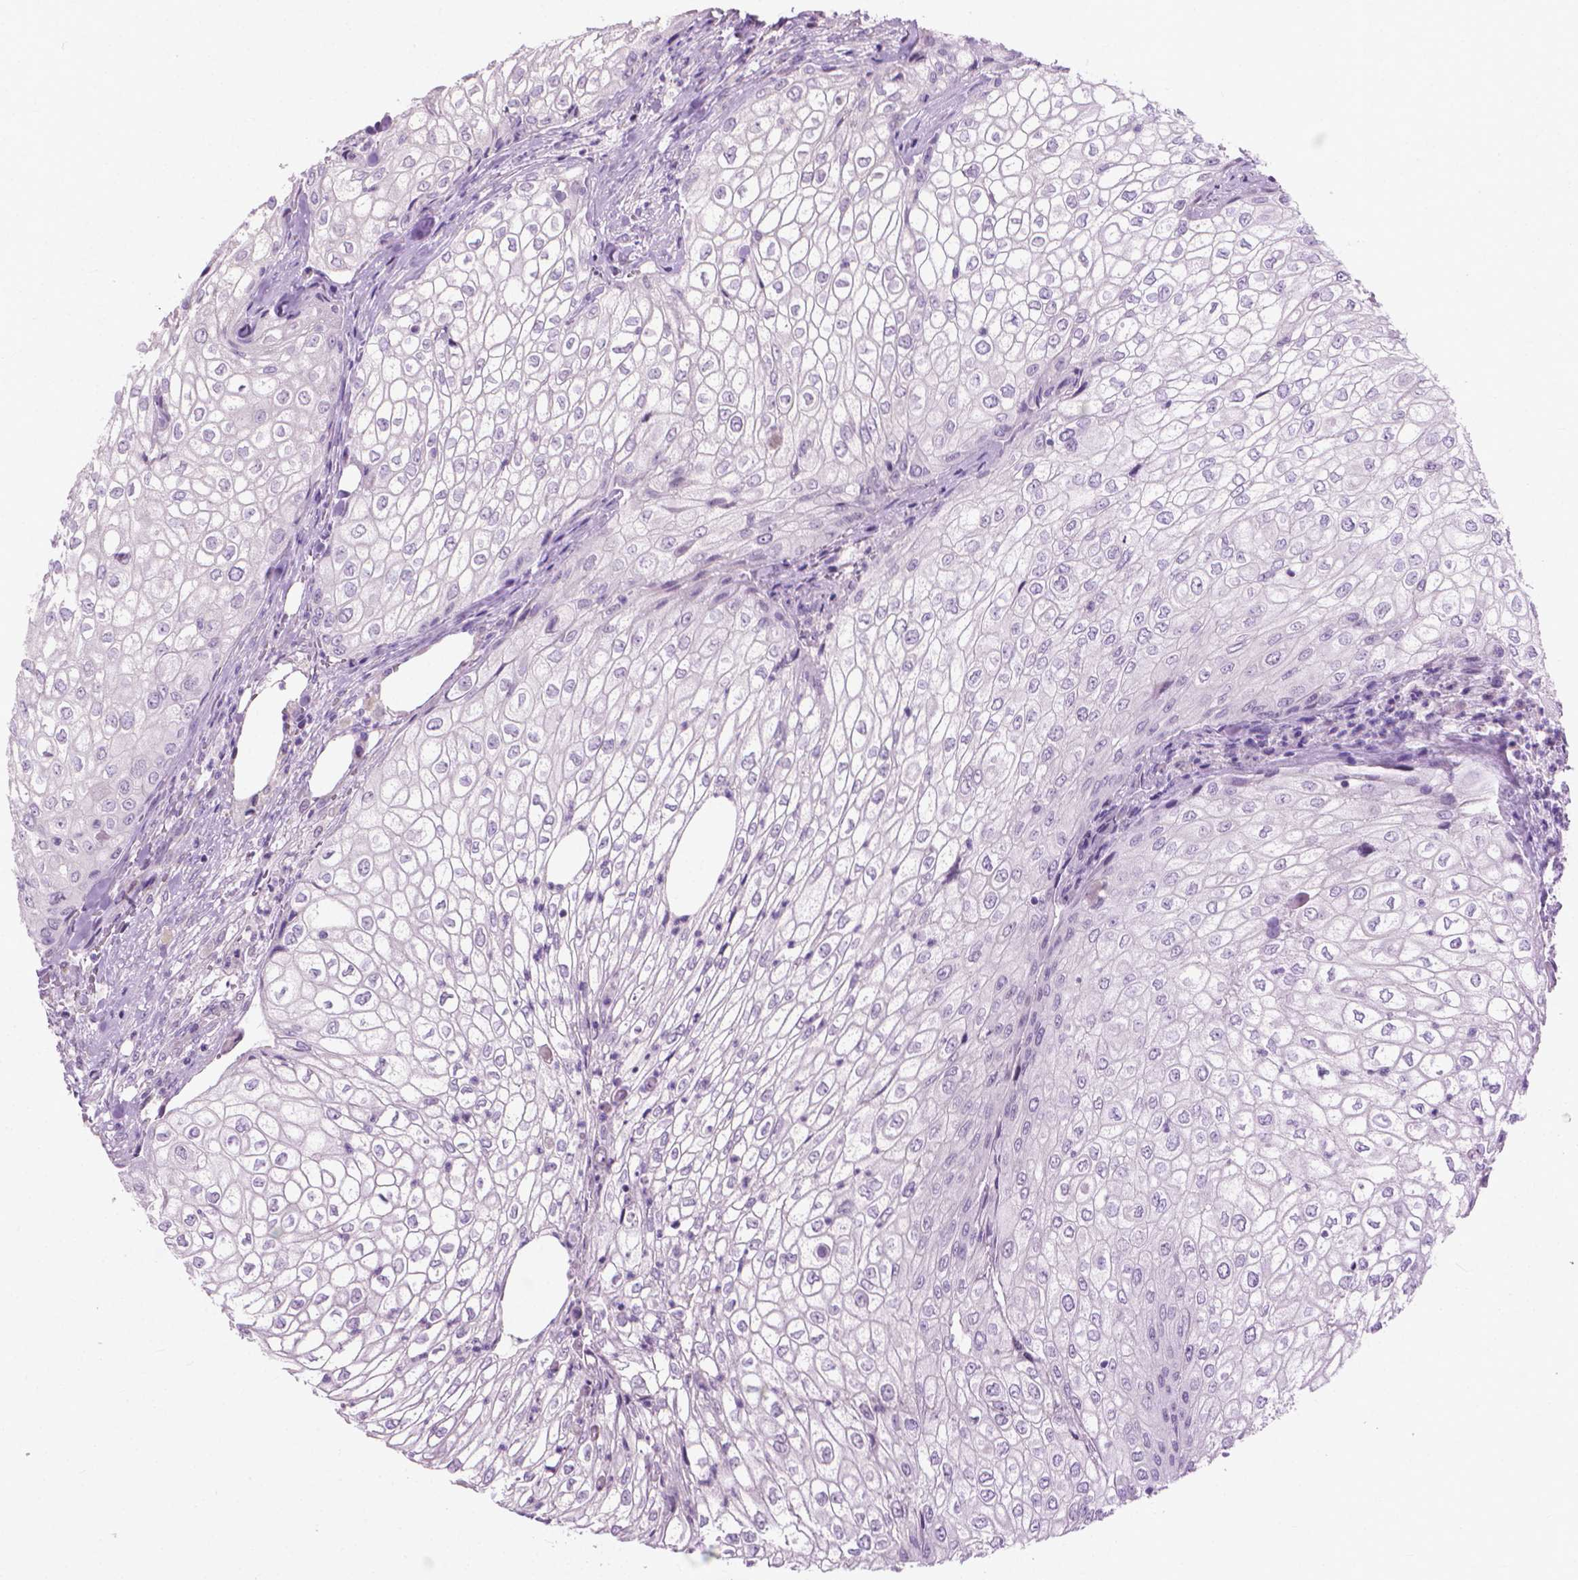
{"staining": {"intensity": "negative", "quantity": "none", "location": "none"}, "tissue": "urothelial cancer", "cell_type": "Tumor cells", "image_type": "cancer", "snomed": [{"axis": "morphology", "description": "Urothelial carcinoma, High grade"}, {"axis": "topography", "description": "Urinary bladder"}], "caption": "High power microscopy histopathology image of an immunohistochemistry image of high-grade urothelial carcinoma, revealing no significant expression in tumor cells. (DAB immunohistochemistry (IHC) visualized using brightfield microscopy, high magnification).", "gene": "KRT73", "patient": {"sex": "male", "age": 62}}